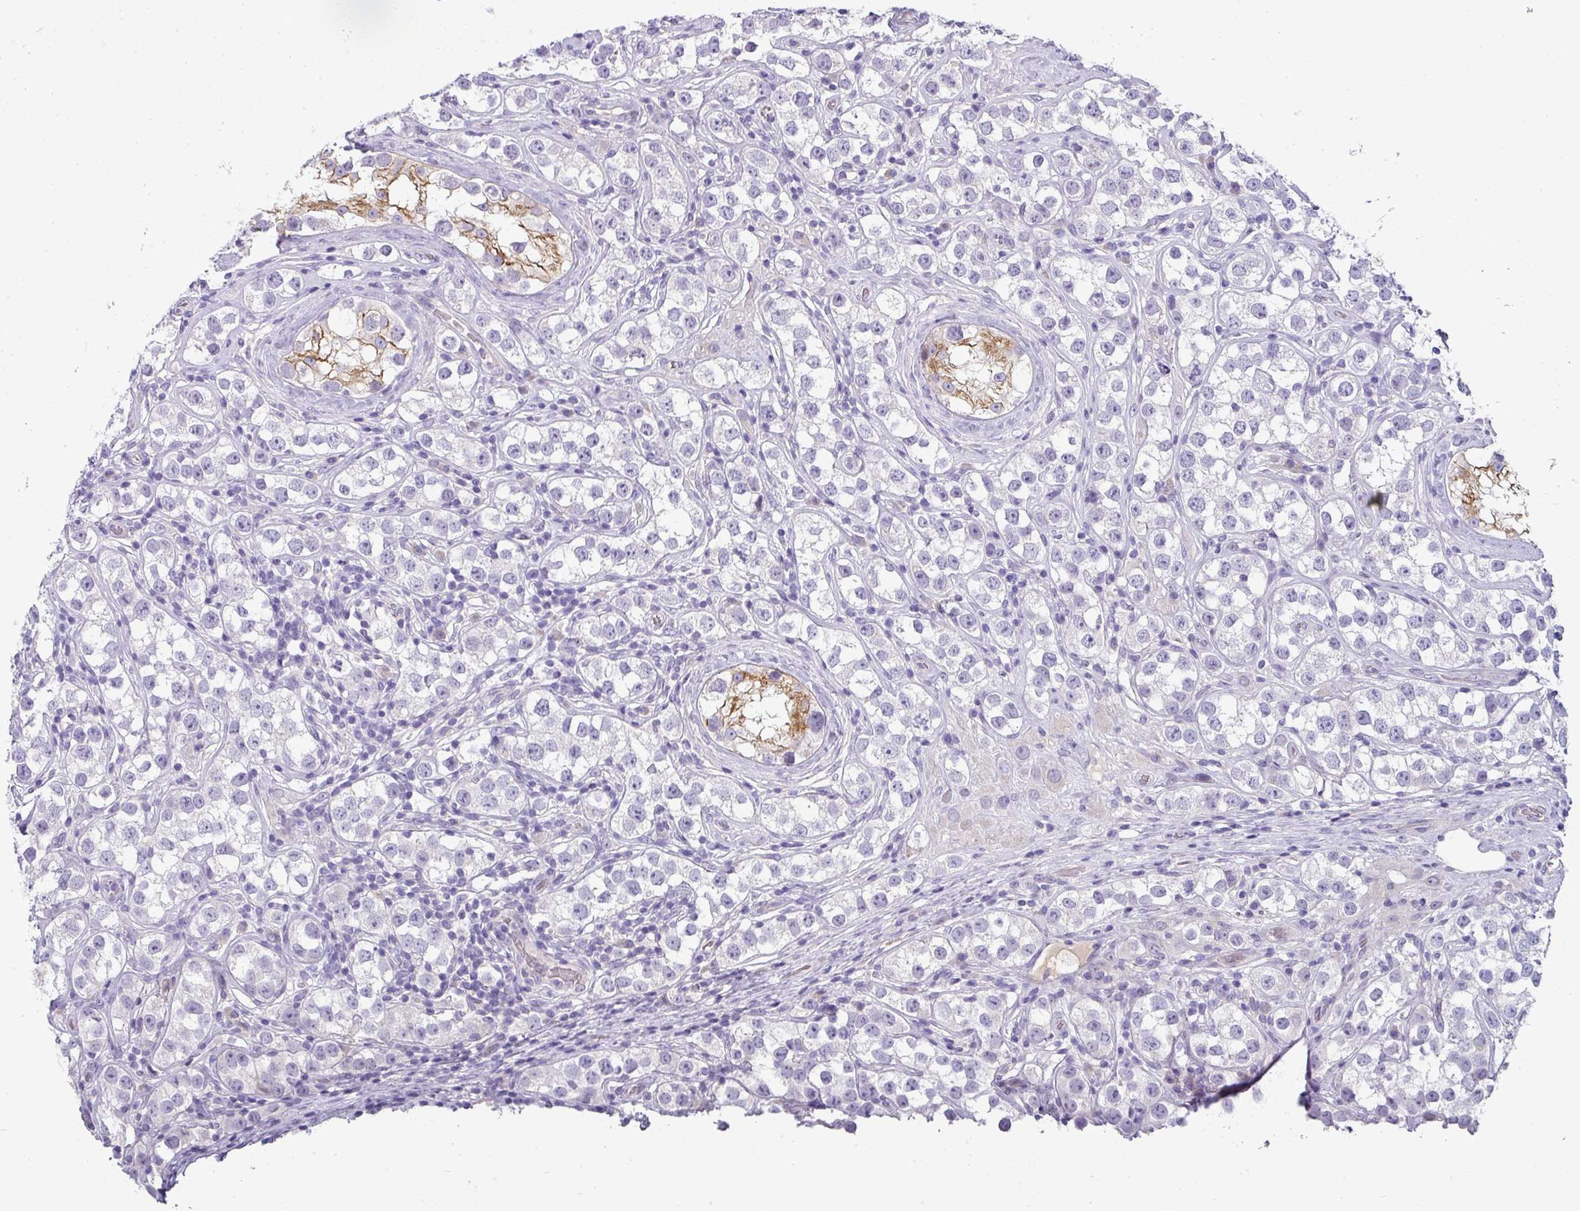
{"staining": {"intensity": "negative", "quantity": "none", "location": "none"}, "tissue": "testis cancer", "cell_type": "Tumor cells", "image_type": "cancer", "snomed": [{"axis": "morphology", "description": "Seminoma, NOS"}, {"axis": "topography", "description": "Testis"}], "caption": "Immunohistochemistry histopathology image of neoplastic tissue: human seminoma (testis) stained with DAB (3,3'-diaminobenzidine) exhibits no significant protein positivity in tumor cells.", "gene": "ASXL3", "patient": {"sex": "male", "age": 28}}